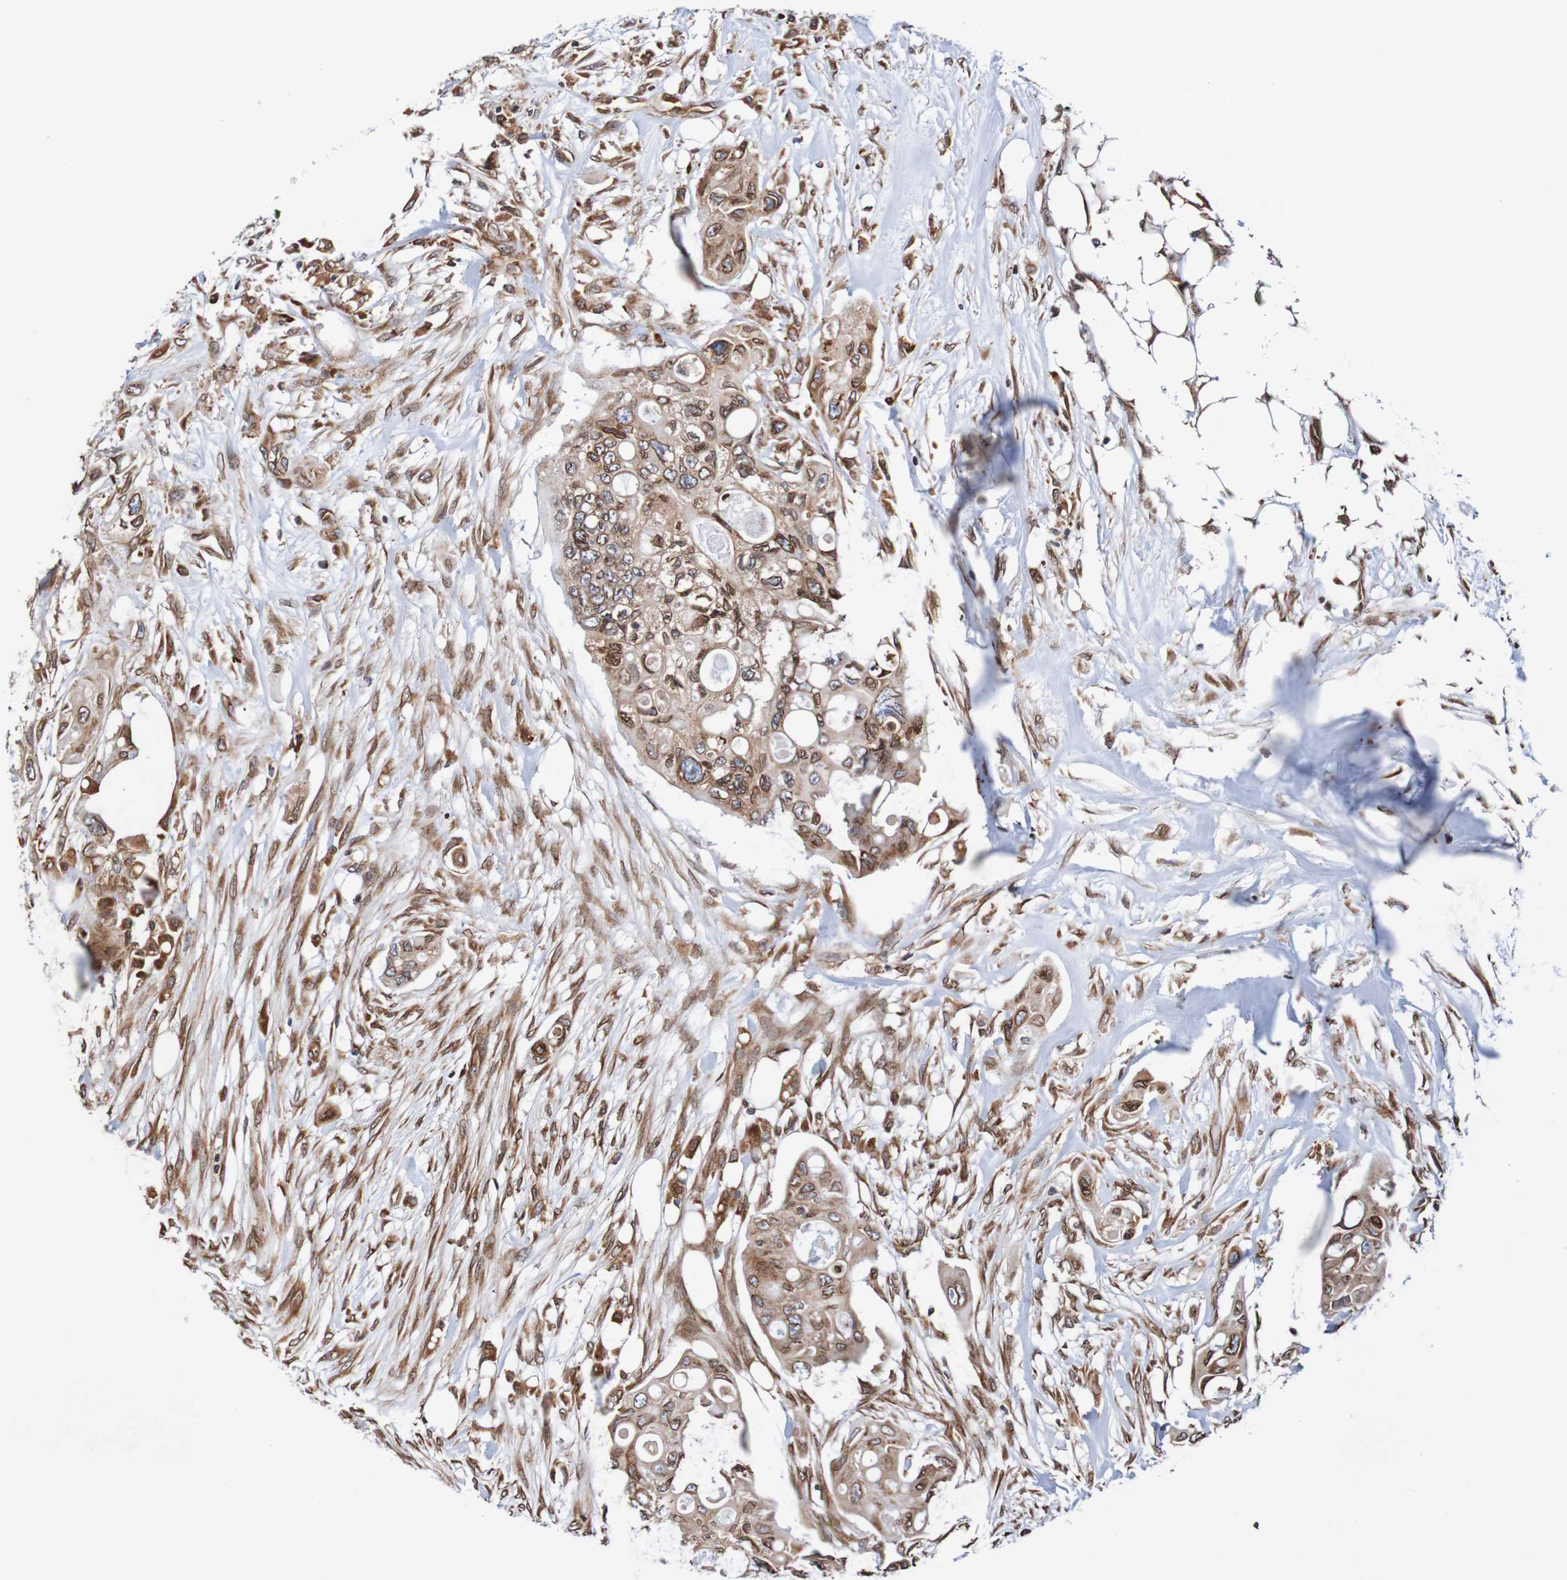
{"staining": {"intensity": "moderate", "quantity": ">75%", "location": "cytoplasmic/membranous,nuclear"}, "tissue": "colorectal cancer", "cell_type": "Tumor cells", "image_type": "cancer", "snomed": [{"axis": "morphology", "description": "Adenocarcinoma, NOS"}, {"axis": "topography", "description": "Colon"}], "caption": "Brown immunohistochemical staining in colorectal cancer (adenocarcinoma) demonstrates moderate cytoplasmic/membranous and nuclear positivity in approximately >75% of tumor cells.", "gene": "TMEM109", "patient": {"sex": "female", "age": 57}}